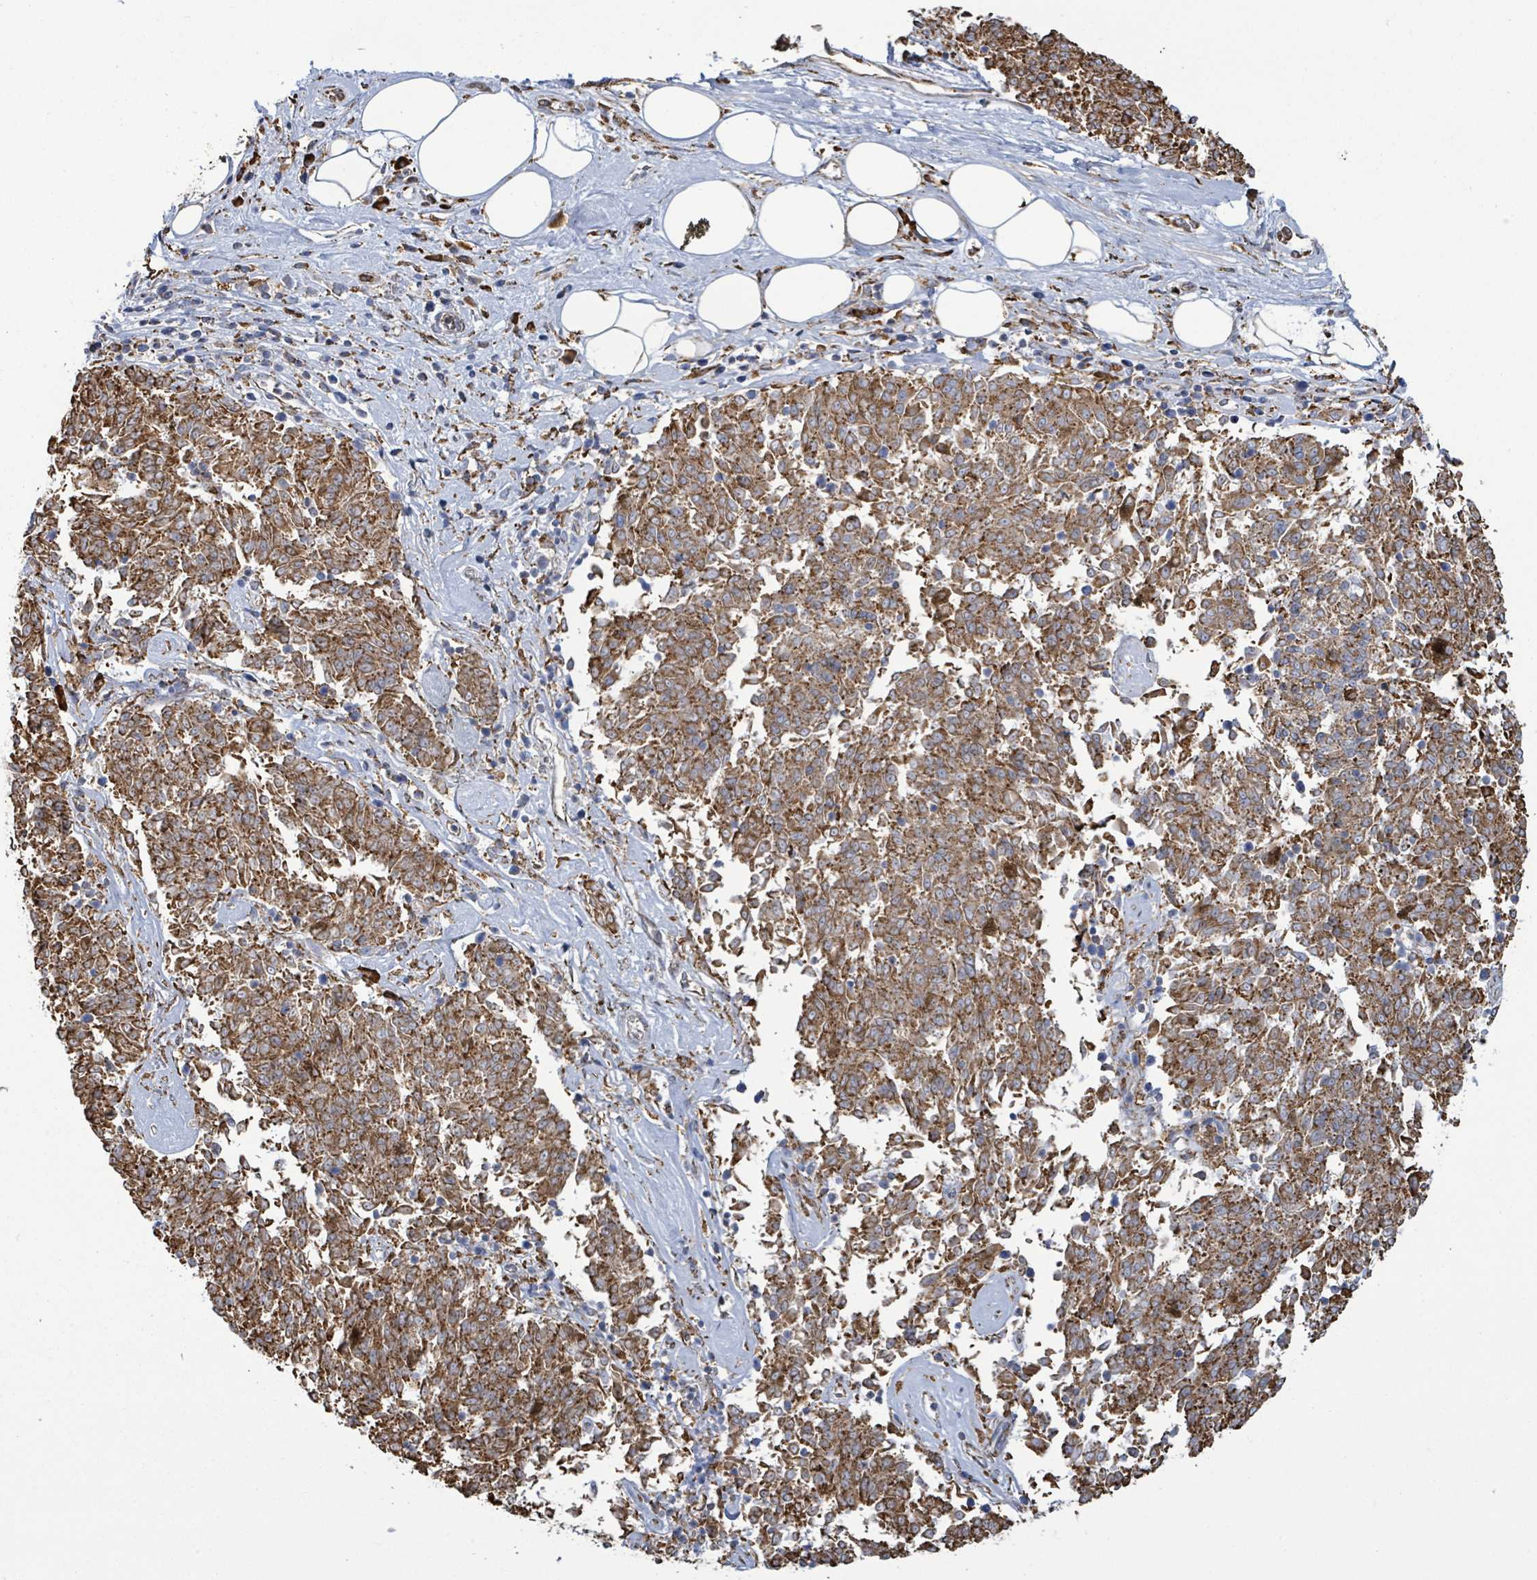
{"staining": {"intensity": "moderate", "quantity": ">75%", "location": "cytoplasmic/membranous"}, "tissue": "melanoma", "cell_type": "Tumor cells", "image_type": "cancer", "snomed": [{"axis": "morphology", "description": "Malignant melanoma, NOS"}, {"axis": "topography", "description": "Skin"}], "caption": "Protein analysis of malignant melanoma tissue demonstrates moderate cytoplasmic/membranous expression in about >75% of tumor cells. (DAB (3,3'-diaminobenzidine) IHC, brown staining for protein, blue staining for nuclei).", "gene": "RFPL4A", "patient": {"sex": "female", "age": 72}}